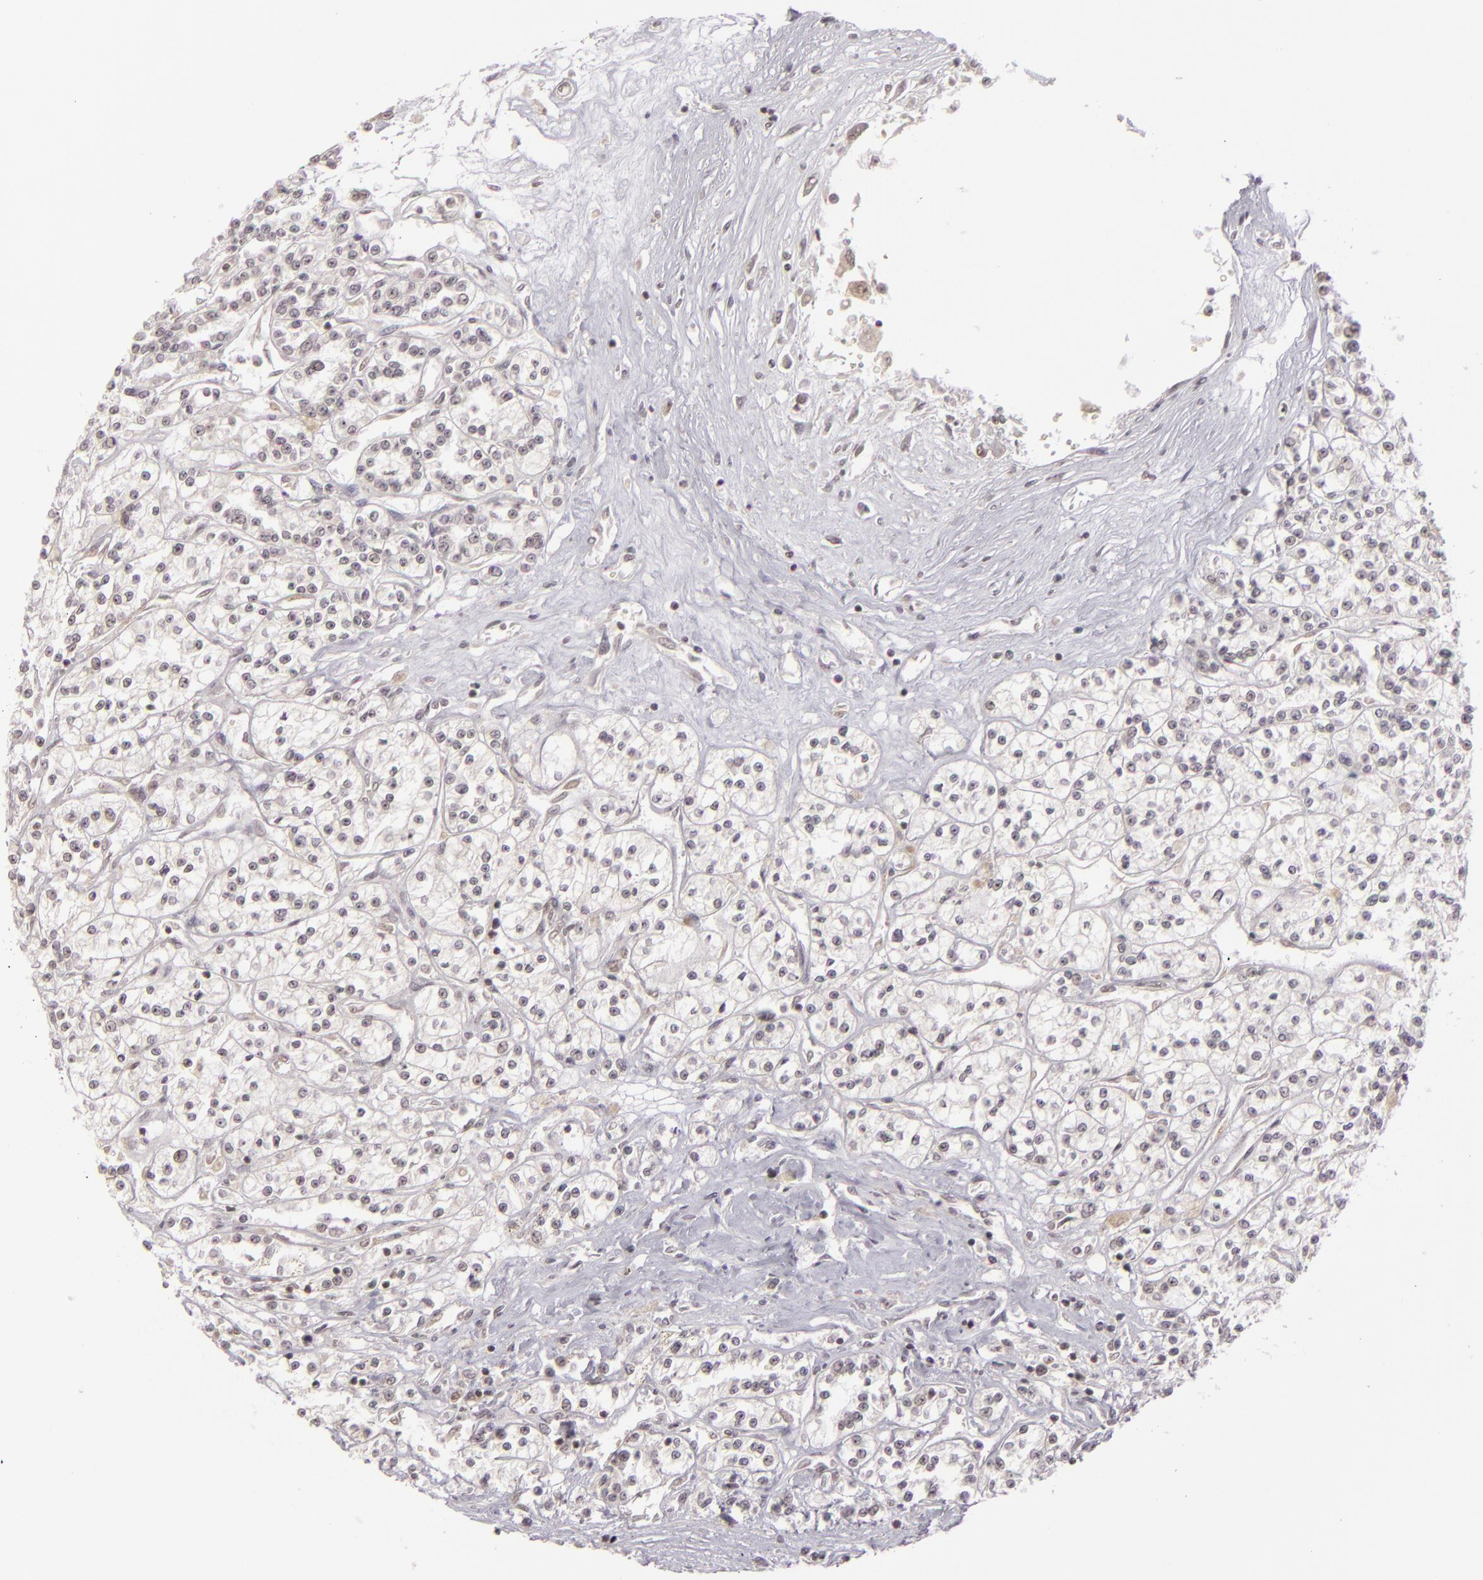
{"staining": {"intensity": "negative", "quantity": "none", "location": "none"}, "tissue": "renal cancer", "cell_type": "Tumor cells", "image_type": "cancer", "snomed": [{"axis": "morphology", "description": "Adenocarcinoma, NOS"}, {"axis": "topography", "description": "Kidney"}], "caption": "This is an immunohistochemistry micrograph of renal cancer (adenocarcinoma). There is no staining in tumor cells.", "gene": "DAXX", "patient": {"sex": "female", "age": 76}}